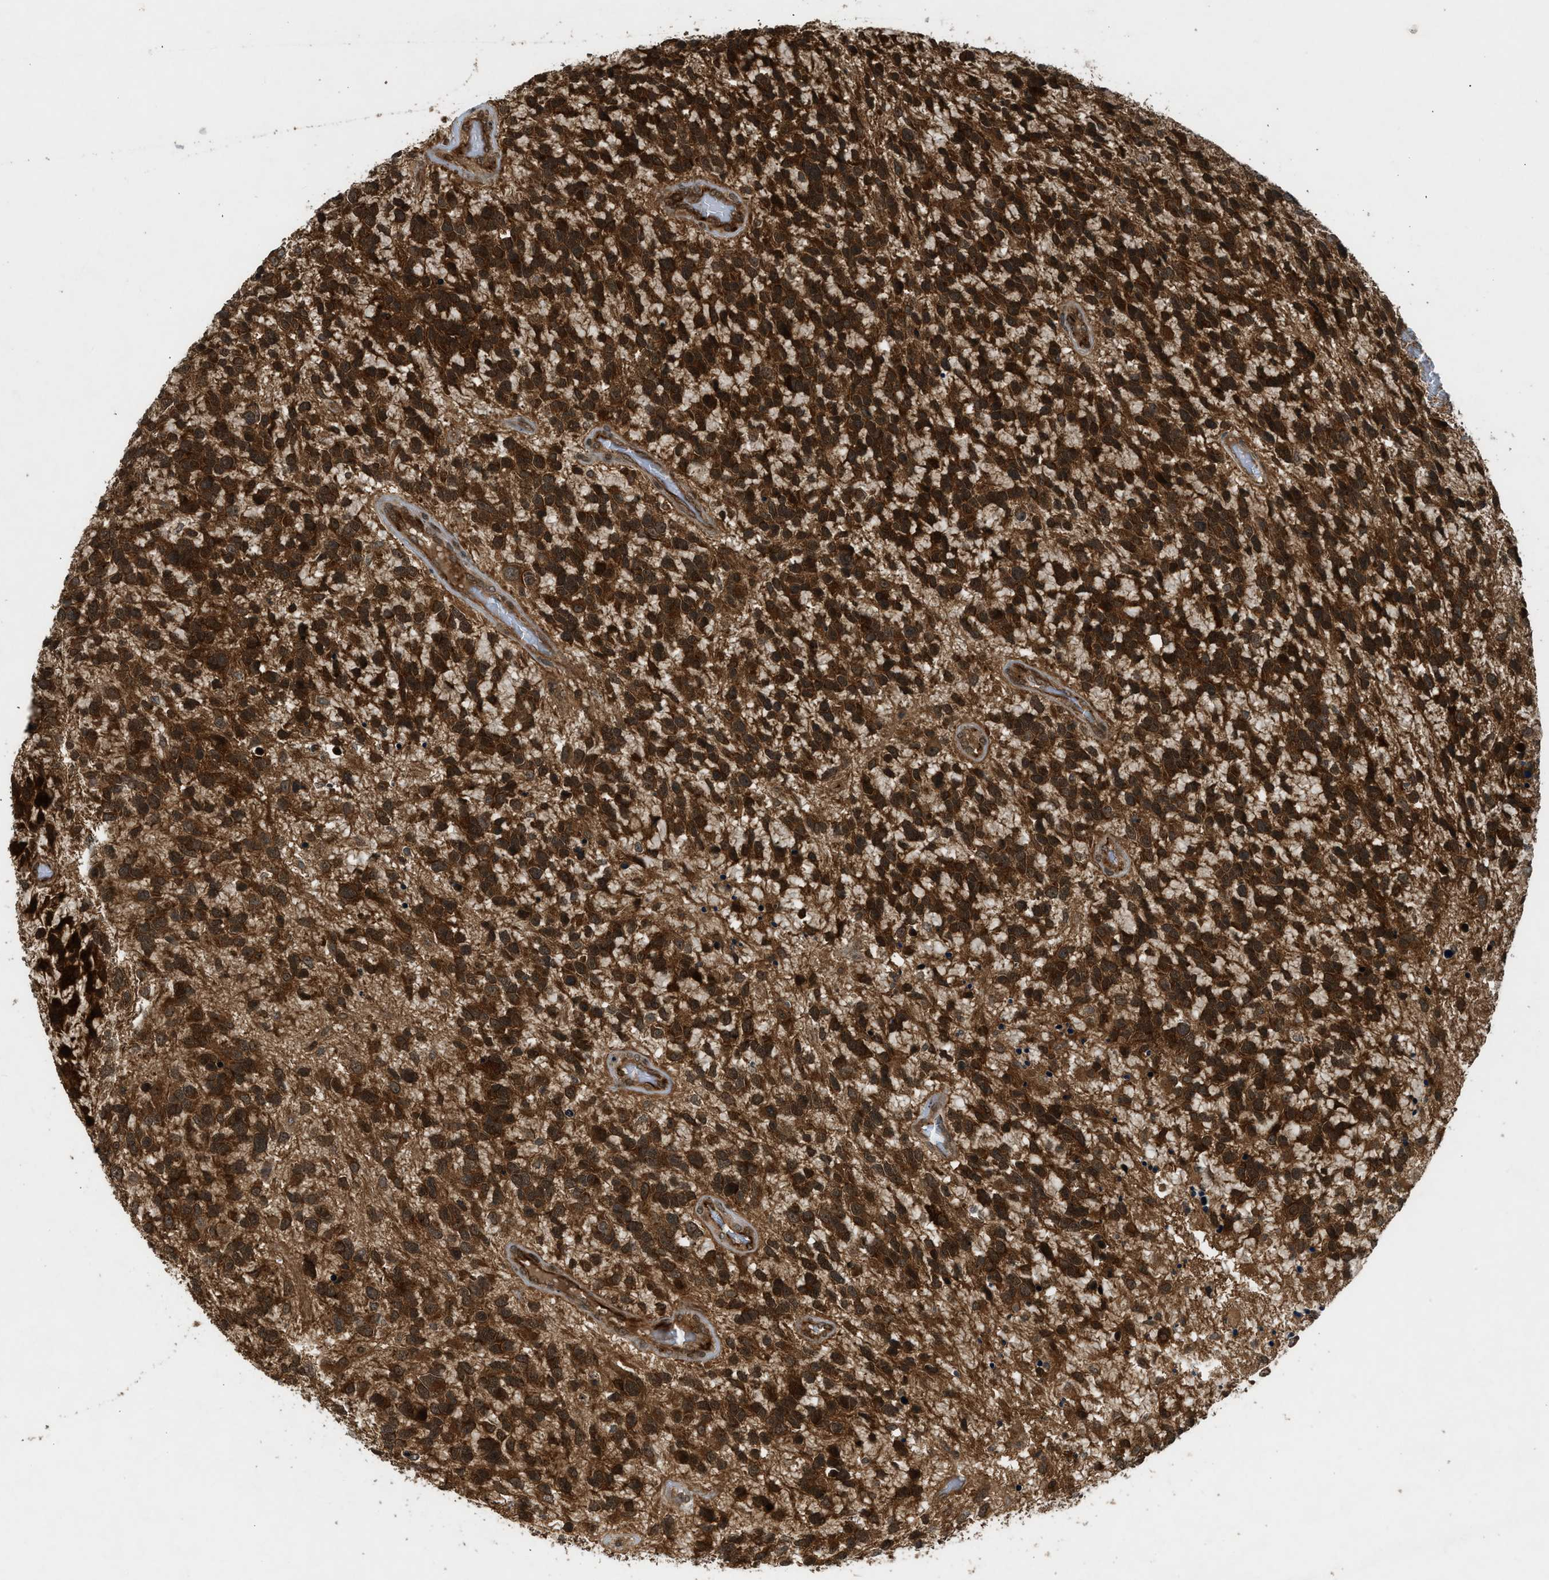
{"staining": {"intensity": "strong", "quantity": ">75%", "location": "cytoplasmic/membranous,nuclear"}, "tissue": "glioma", "cell_type": "Tumor cells", "image_type": "cancer", "snomed": [{"axis": "morphology", "description": "Glioma, malignant, High grade"}, {"axis": "topography", "description": "Brain"}], "caption": "Glioma tissue exhibits strong cytoplasmic/membranous and nuclear expression in approximately >75% of tumor cells, visualized by immunohistochemistry. (IHC, brightfield microscopy, high magnification).", "gene": "TXNL1", "patient": {"sex": "female", "age": 58}}